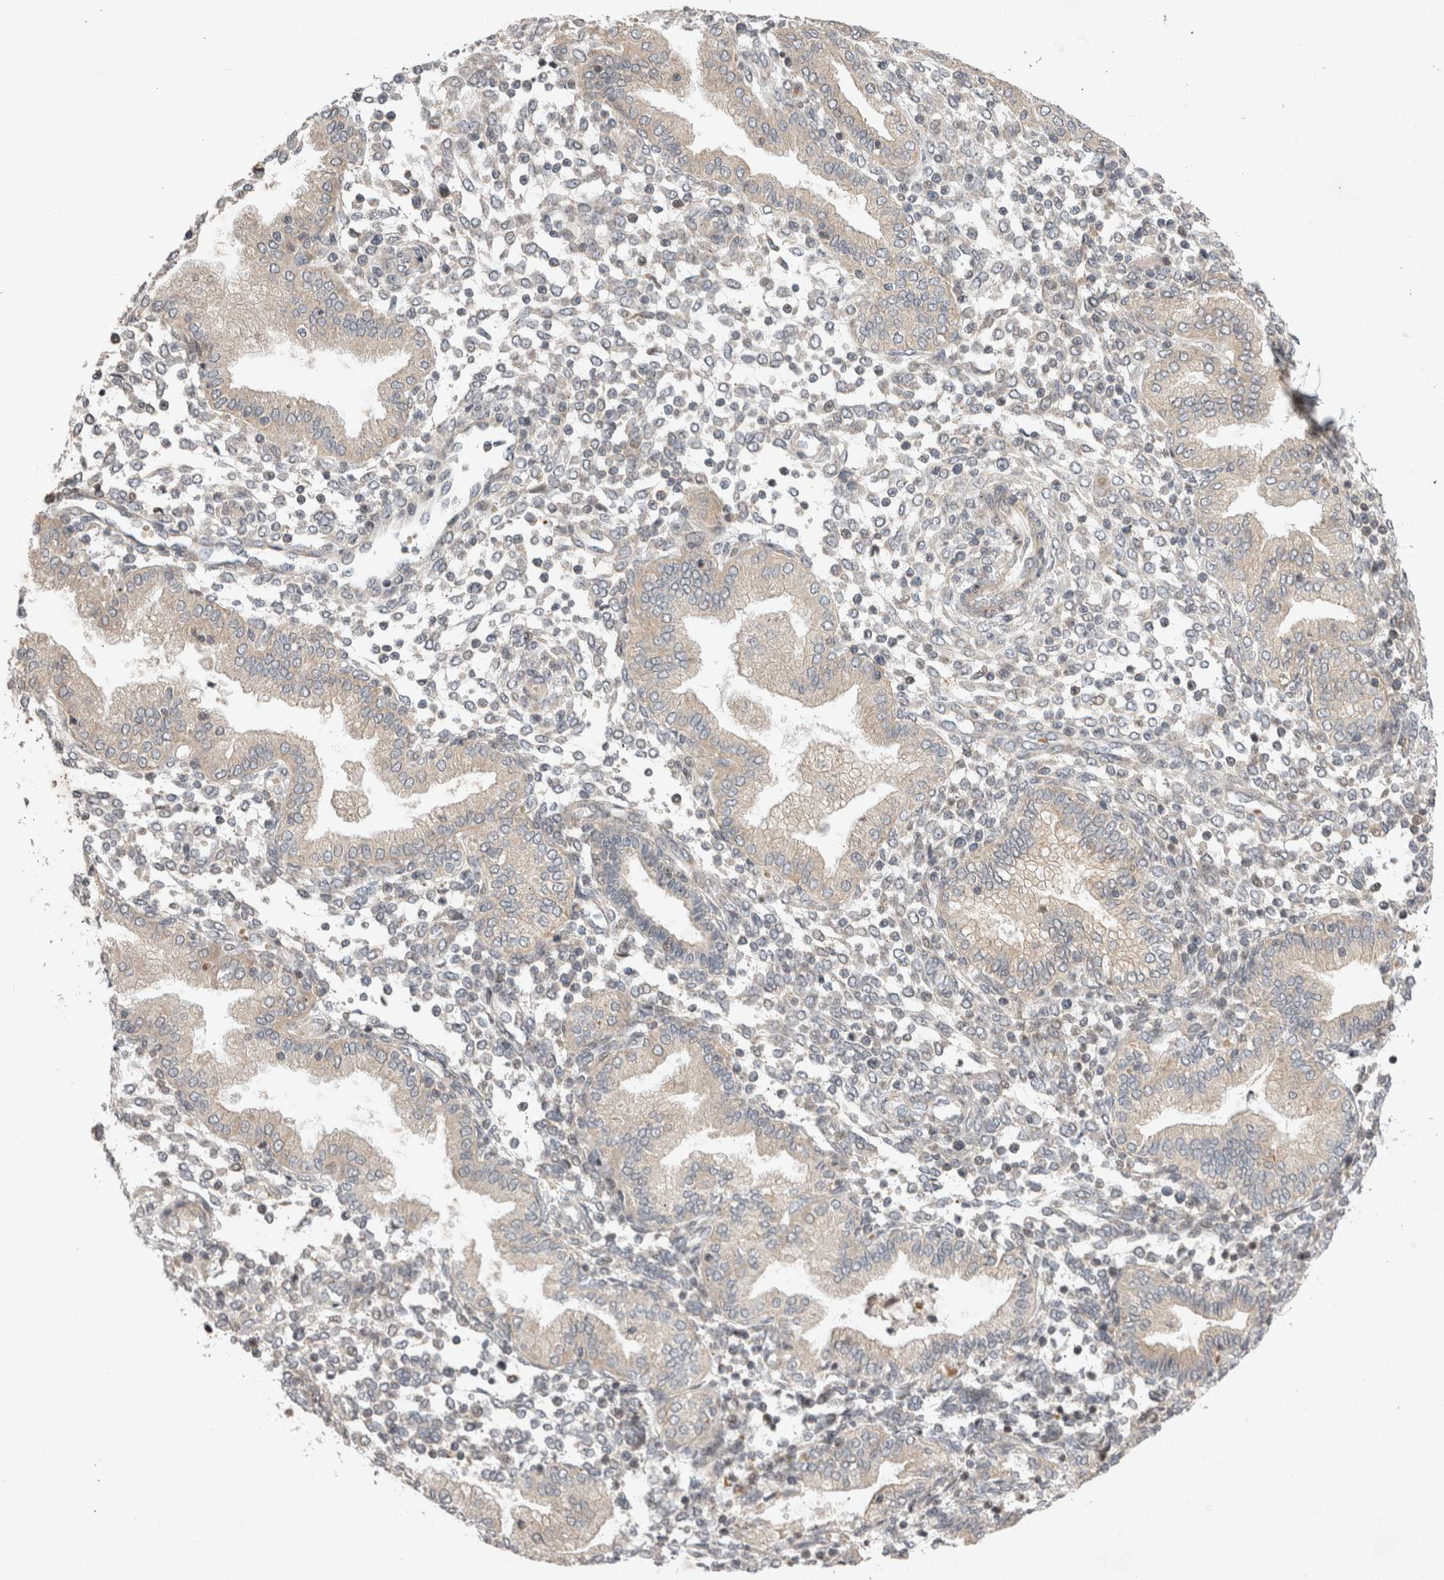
{"staining": {"intensity": "negative", "quantity": "none", "location": "none"}, "tissue": "endometrium", "cell_type": "Cells in endometrial stroma", "image_type": "normal", "snomed": [{"axis": "morphology", "description": "Normal tissue, NOS"}, {"axis": "topography", "description": "Endometrium"}], "caption": "DAB (3,3'-diaminobenzidine) immunohistochemical staining of benign human endometrium exhibits no significant staining in cells in endometrial stroma. (DAB IHC, high magnification).", "gene": "EIF2AK1", "patient": {"sex": "female", "age": 53}}